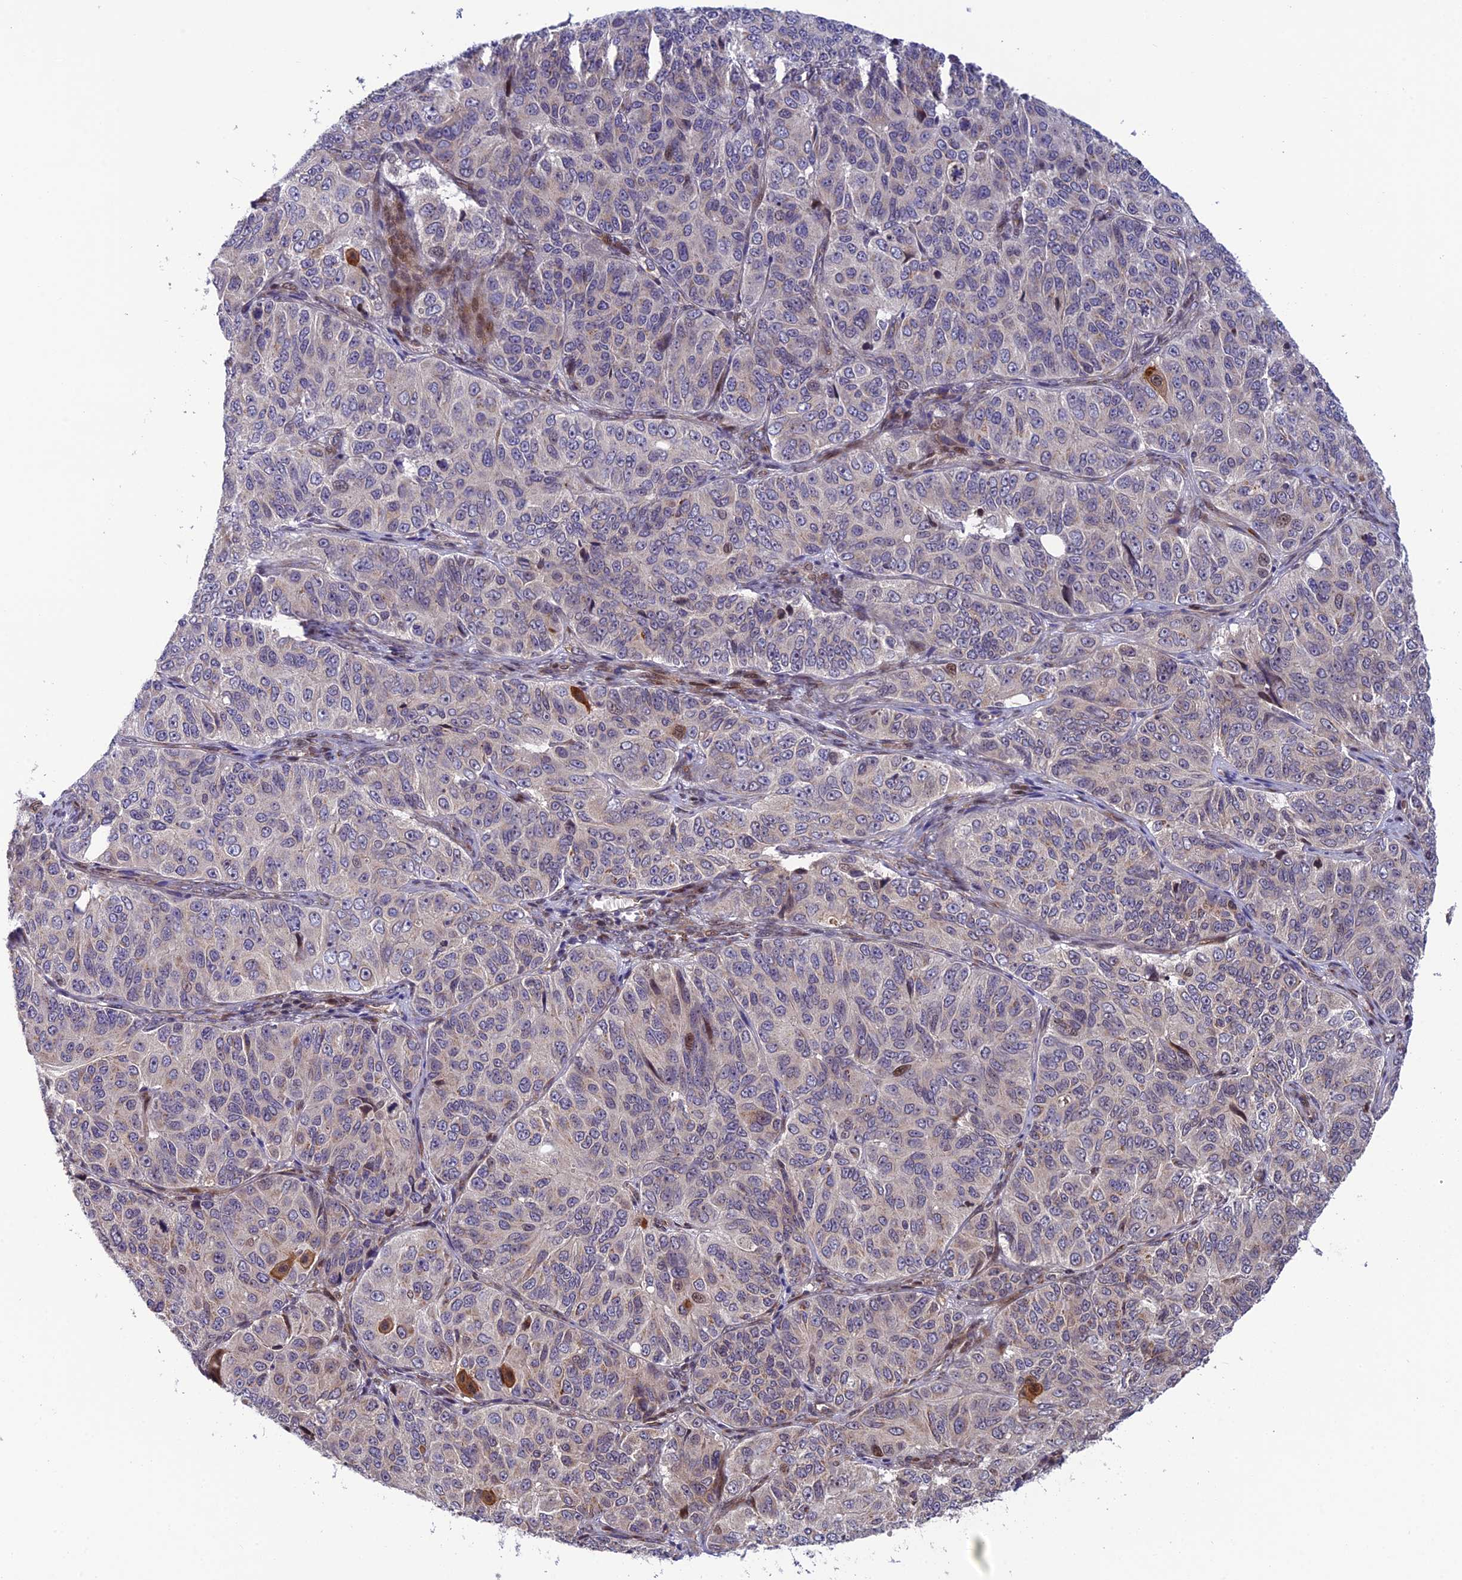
{"staining": {"intensity": "negative", "quantity": "none", "location": "none"}, "tissue": "ovarian cancer", "cell_type": "Tumor cells", "image_type": "cancer", "snomed": [{"axis": "morphology", "description": "Carcinoma, endometroid"}, {"axis": "topography", "description": "Ovary"}], "caption": "Immunohistochemistry (IHC) of endometroid carcinoma (ovarian) displays no staining in tumor cells.", "gene": "SMIM7", "patient": {"sex": "female", "age": 51}}